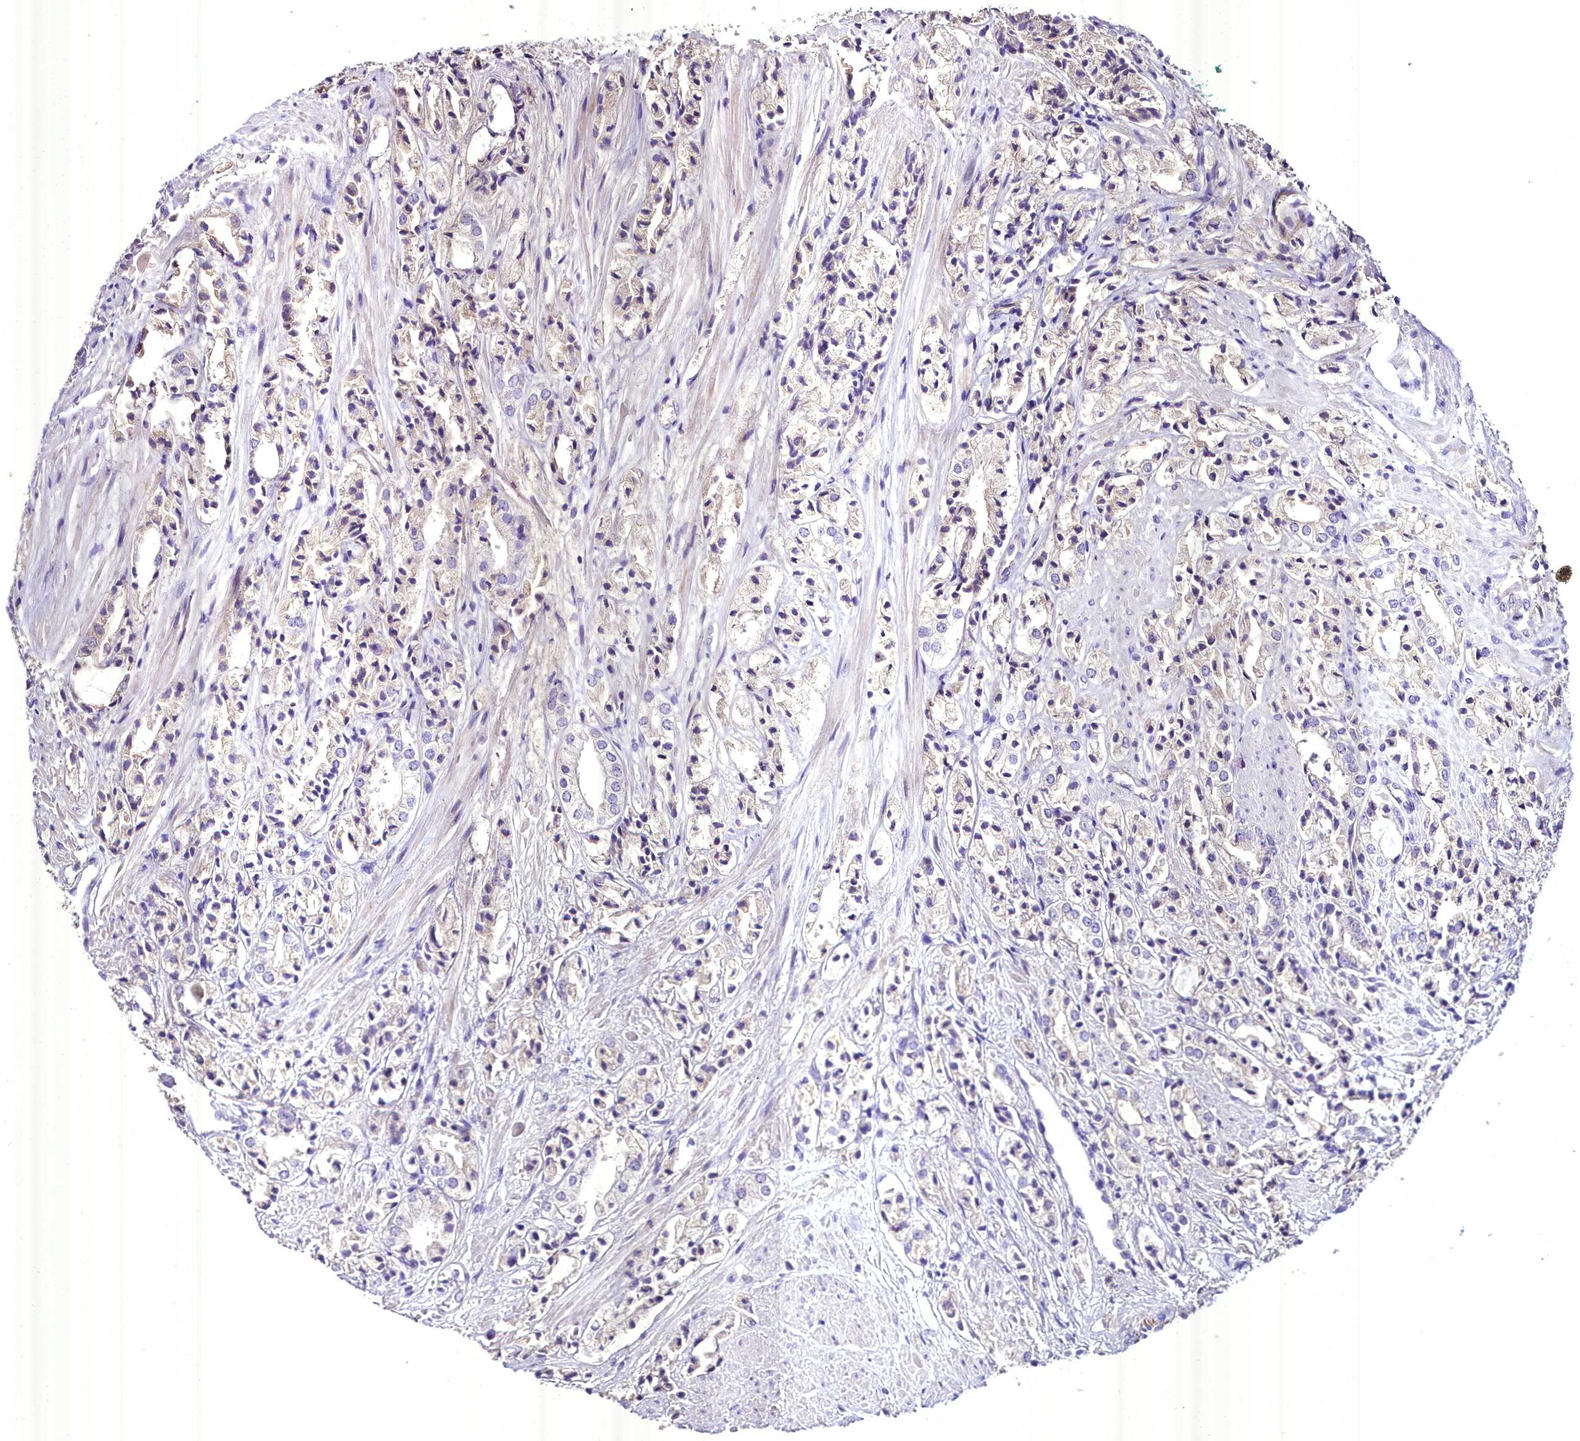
{"staining": {"intensity": "weak", "quantity": "<25%", "location": "cytoplasmic/membranous"}, "tissue": "prostate cancer", "cell_type": "Tumor cells", "image_type": "cancer", "snomed": [{"axis": "morphology", "description": "Adenocarcinoma, High grade"}, {"axis": "topography", "description": "Prostate"}], "caption": "Immunohistochemistry (IHC) micrograph of prostate cancer (adenocarcinoma (high-grade)) stained for a protein (brown), which demonstrates no staining in tumor cells.", "gene": "MS4A18", "patient": {"sex": "male", "age": 50}}